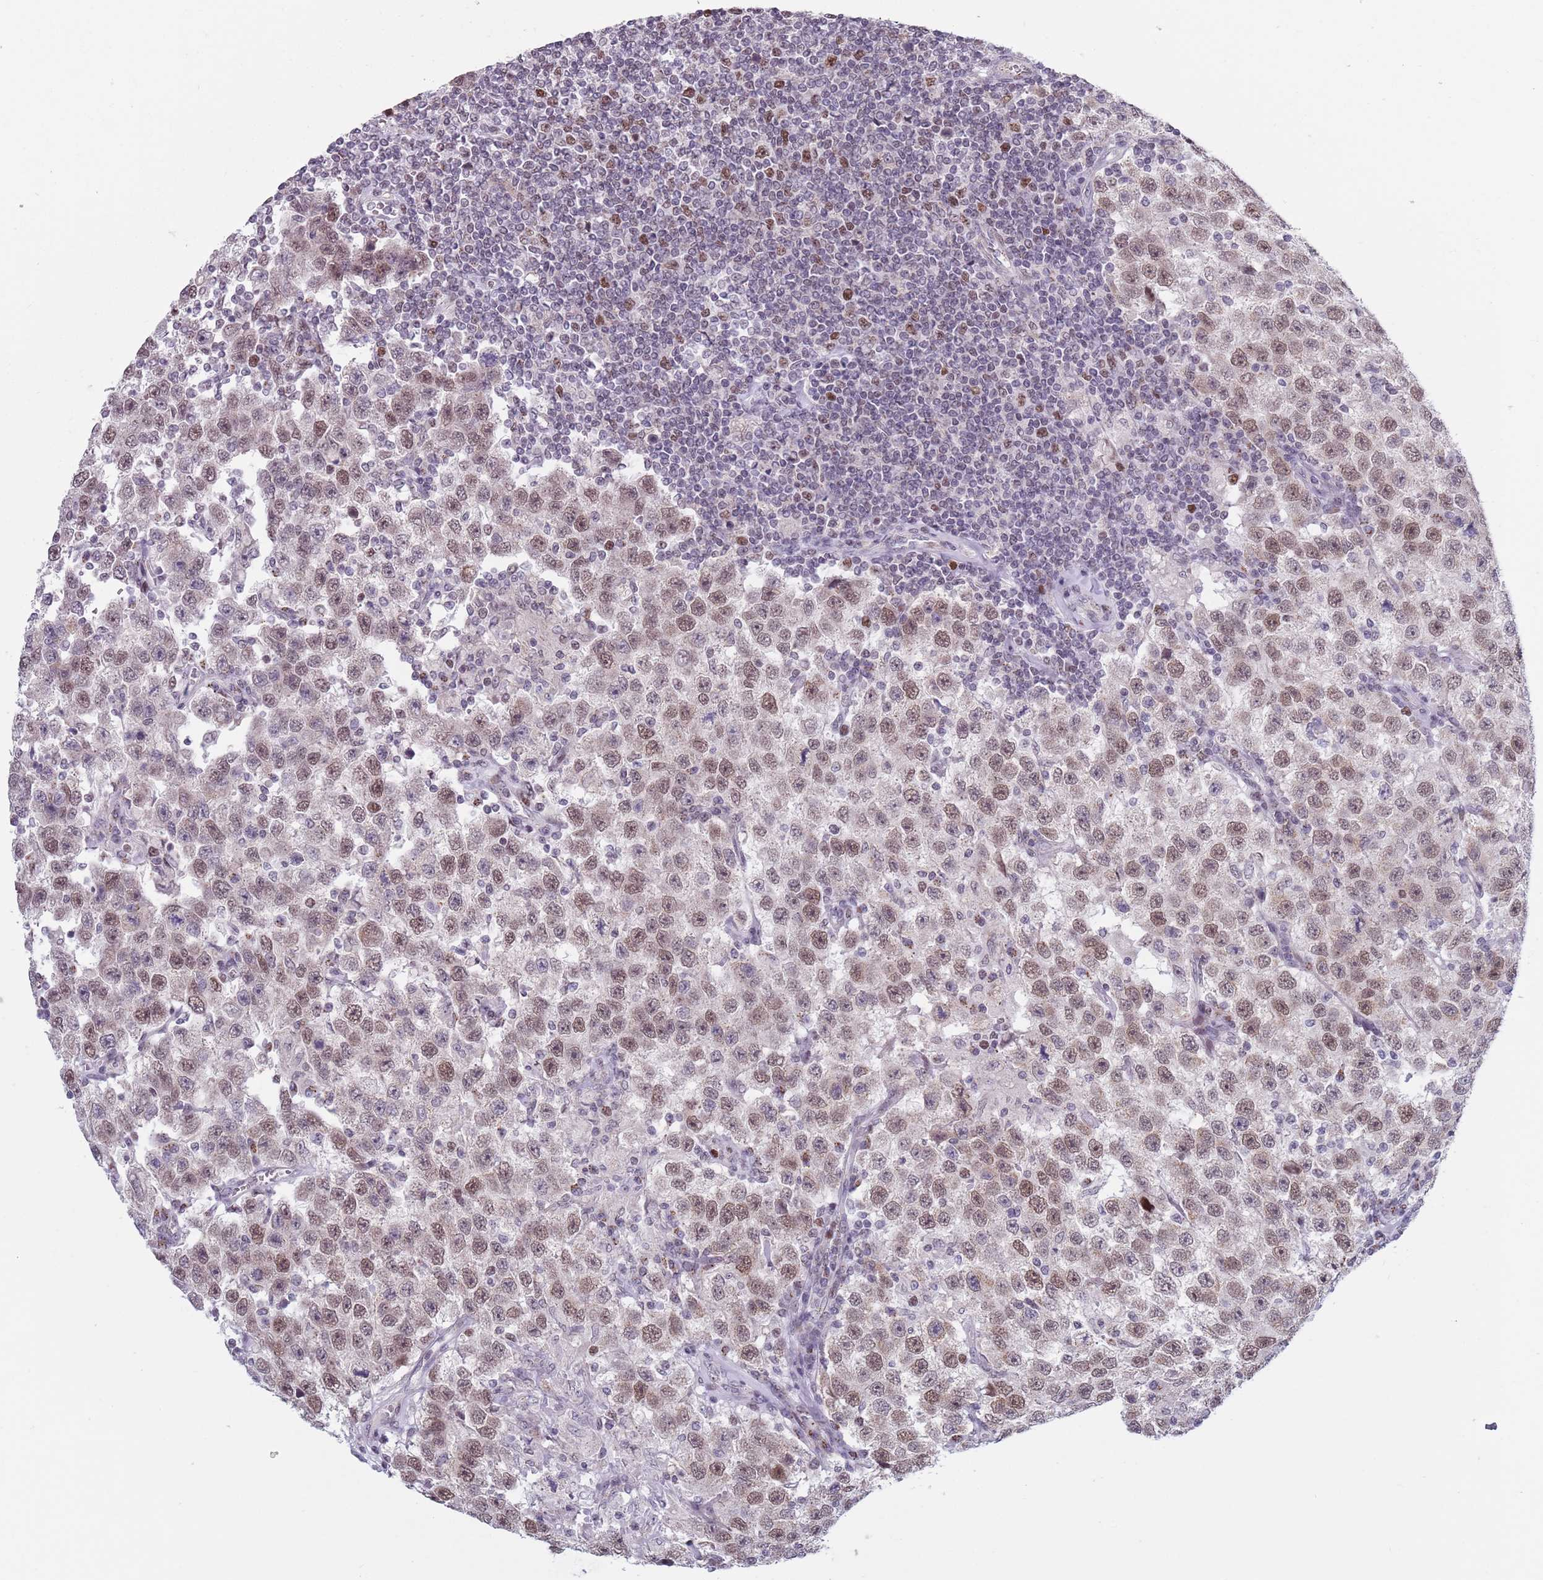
{"staining": {"intensity": "weak", "quantity": ">75%", "location": "nuclear"}, "tissue": "testis cancer", "cell_type": "Tumor cells", "image_type": "cancer", "snomed": [{"axis": "morphology", "description": "Seminoma, NOS"}, {"axis": "topography", "description": "Testis"}], "caption": "This is an image of immunohistochemistry staining of seminoma (testis), which shows weak positivity in the nuclear of tumor cells.", "gene": "ZKSCAN2", "patient": {"sex": "male", "age": 41}}